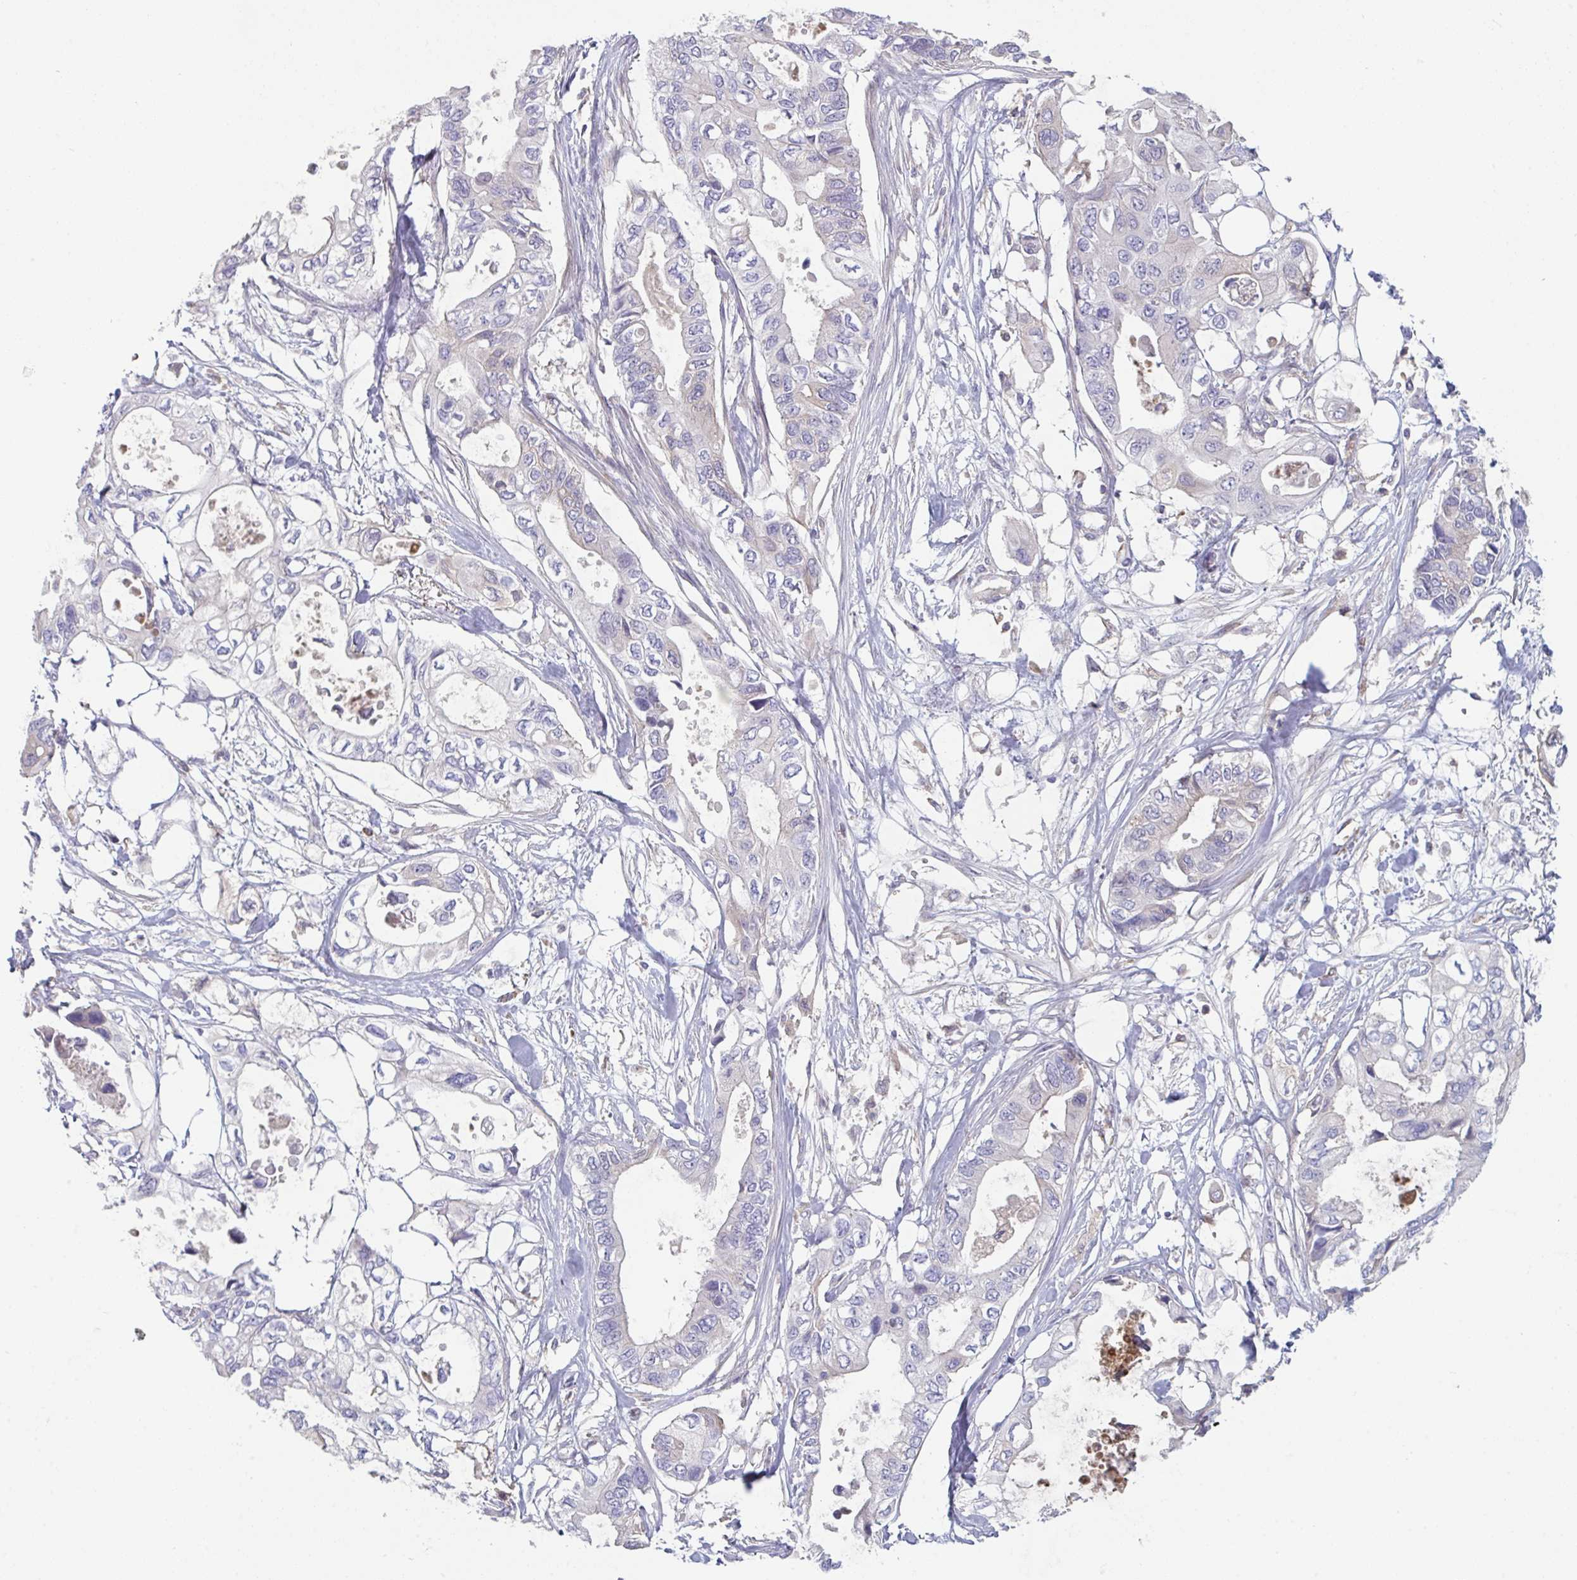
{"staining": {"intensity": "negative", "quantity": "none", "location": "none"}, "tissue": "pancreatic cancer", "cell_type": "Tumor cells", "image_type": "cancer", "snomed": [{"axis": "morphology", "description": "Adenocarcinoma, NOS"}, {"axis": "topography", "description": "Pancreas"}], "caption": "Adenocarcinoma (pancreatic) stained for a protein using immunohistochemistry demonstrates no expression tumor cells.", "gene": "HGFAC", "patient": {"sex": "female", "age": 63}}